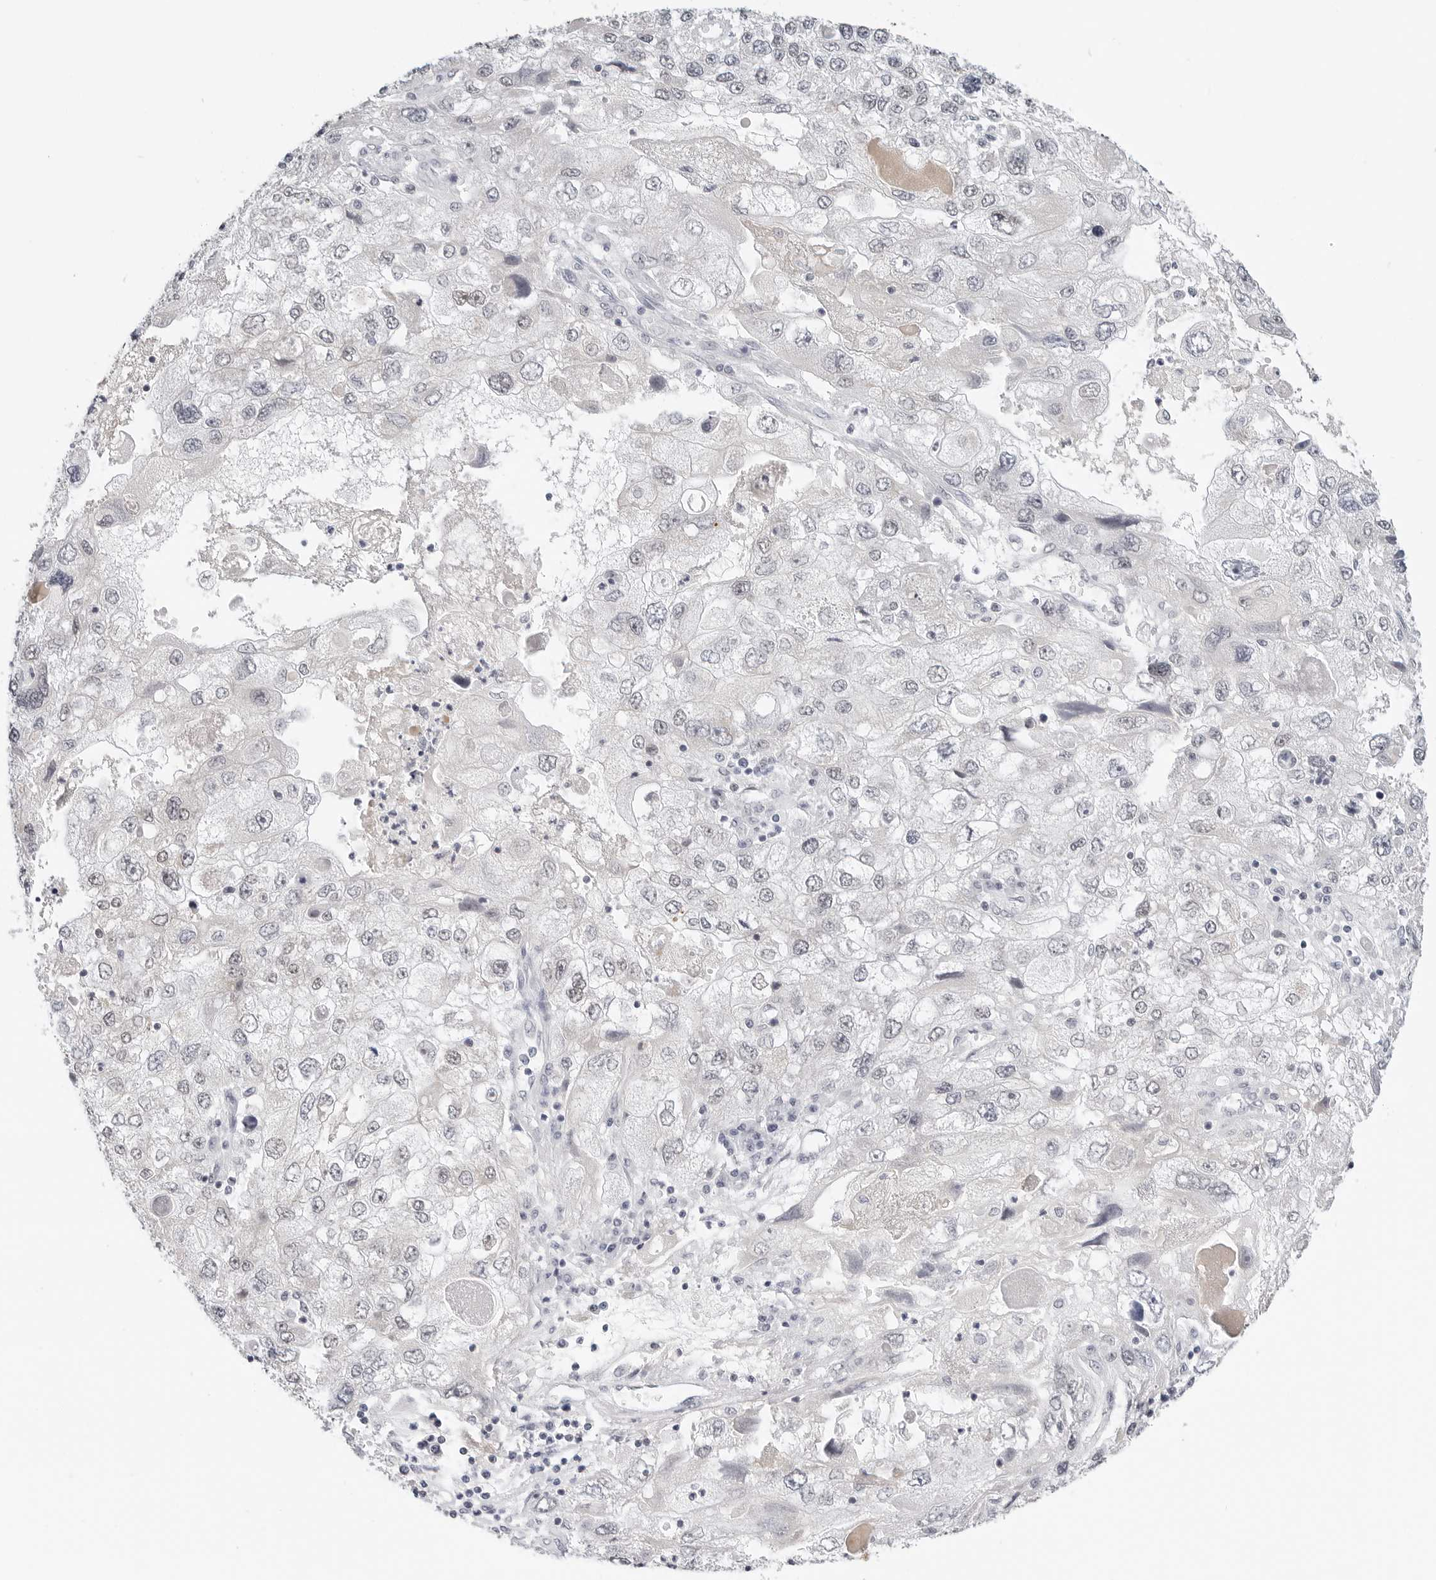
{"staining": {"intensity": "negative", "quantity": "none", "location": "none"}, "tissue": "endometrial cancer", "cell_type": "Tumor cells", "image_type": "cancer", "snomed": [{"axis": "morphology", "description": "Adenocarcinoma, NOS"}, {"axis": "topography", "description": "Endometrium"}], "caption": "DAB immunohistochemical staining of adenocarcinoma (endometrial) shows no significant positivity in tumor cells.", "gene": "TSEN2", "patient": {"sex": "female", "age": 49}}